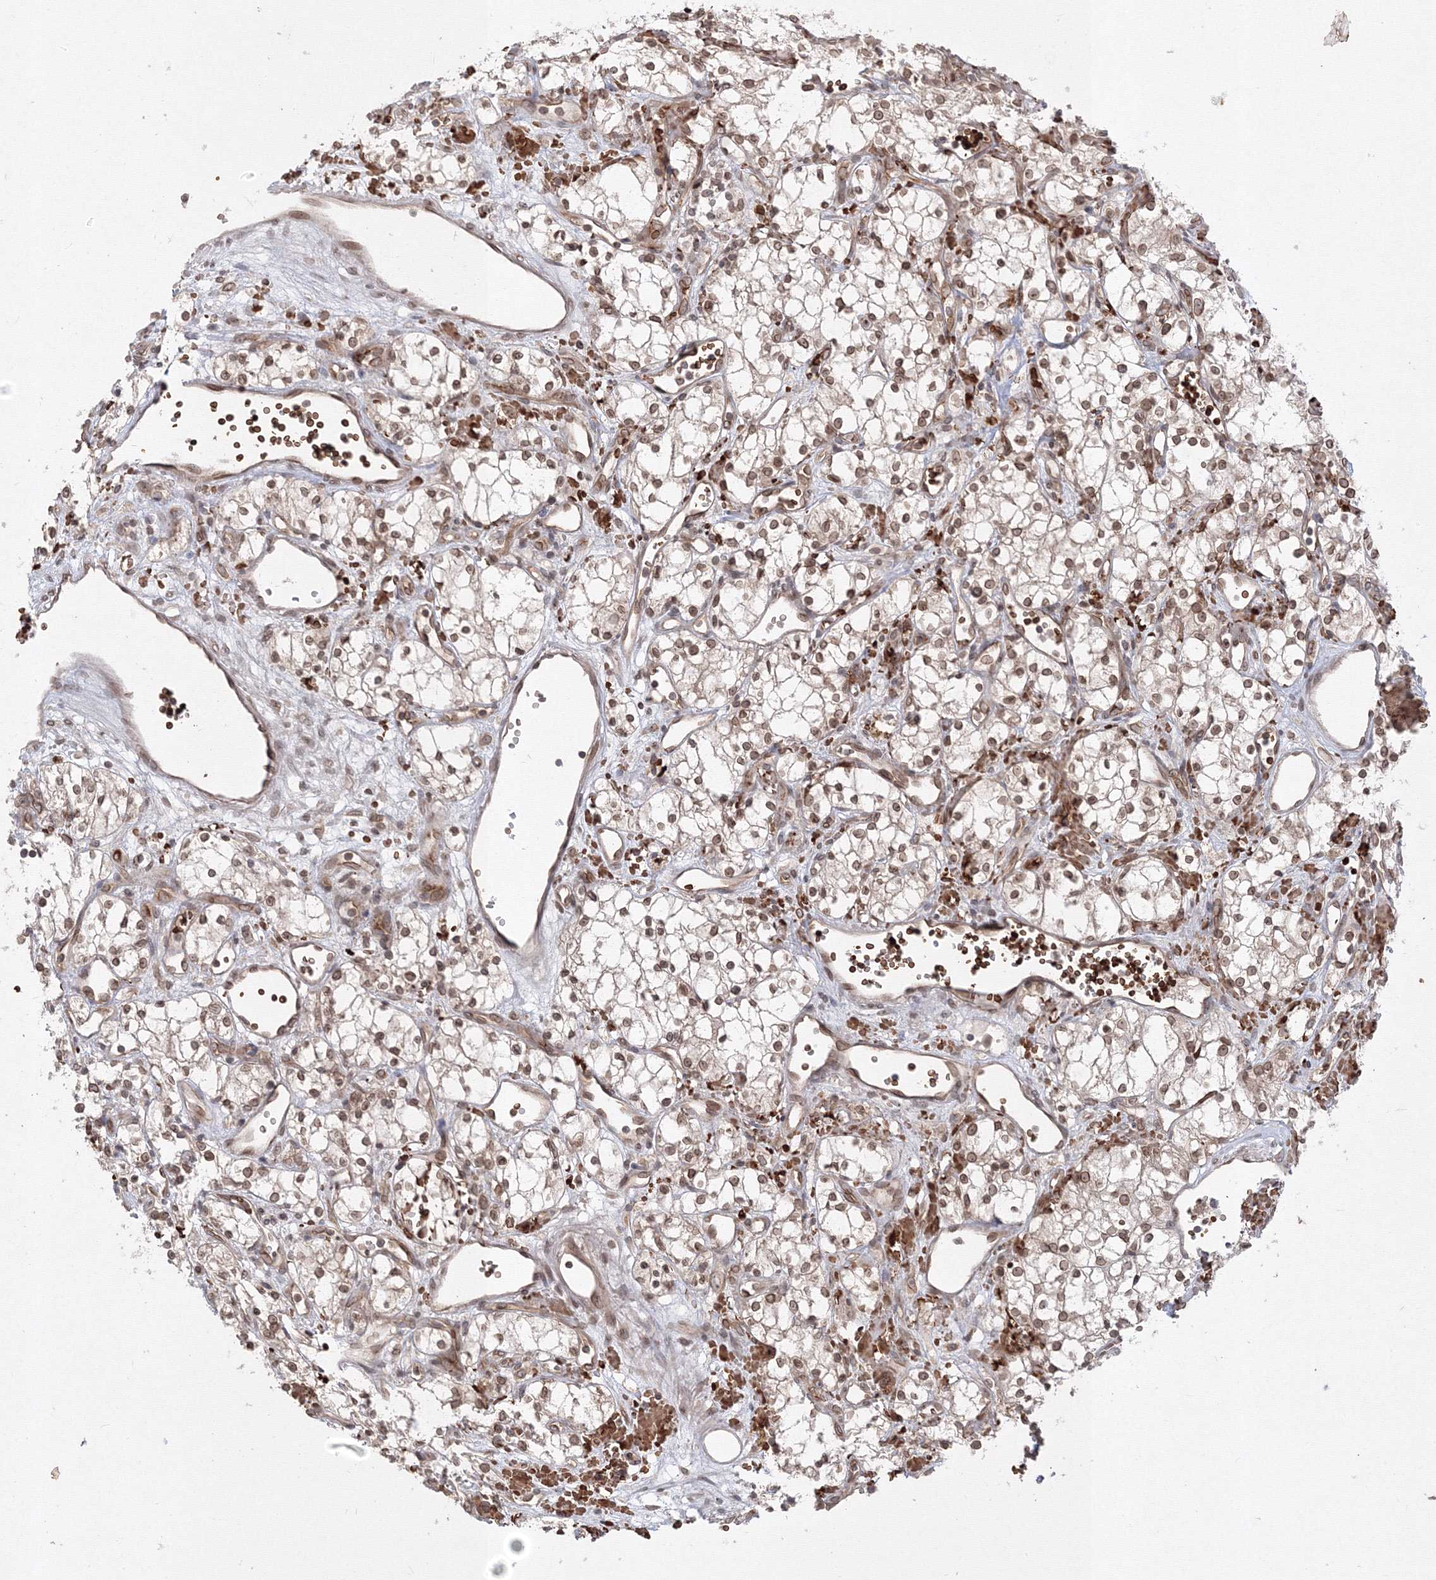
{"staining": {"intensity": "moderate", "quantity": "25%-75%", "location": "cytoplasmic/membranous,nuclear"}, "tissue": "renal cancer", "cell_type": "Tumor cells", "image_type": "cancer", "snomed": [{"axis": "morphology", "description": "Adenocarcinoma, NOS"}, {"axis": "topography", "description": "Kidney"}], "caption": "IHC of human renal adenocarcinoma exhibits medium levels of moderate cytoplasmic/membranous and nuclear expression in approximately 25%-75% of tumor cells. (IHC, brightfield microscopy, high magnification).", "gene": "DNAJB2", "patient": {"sex": "male", "age": 59}}